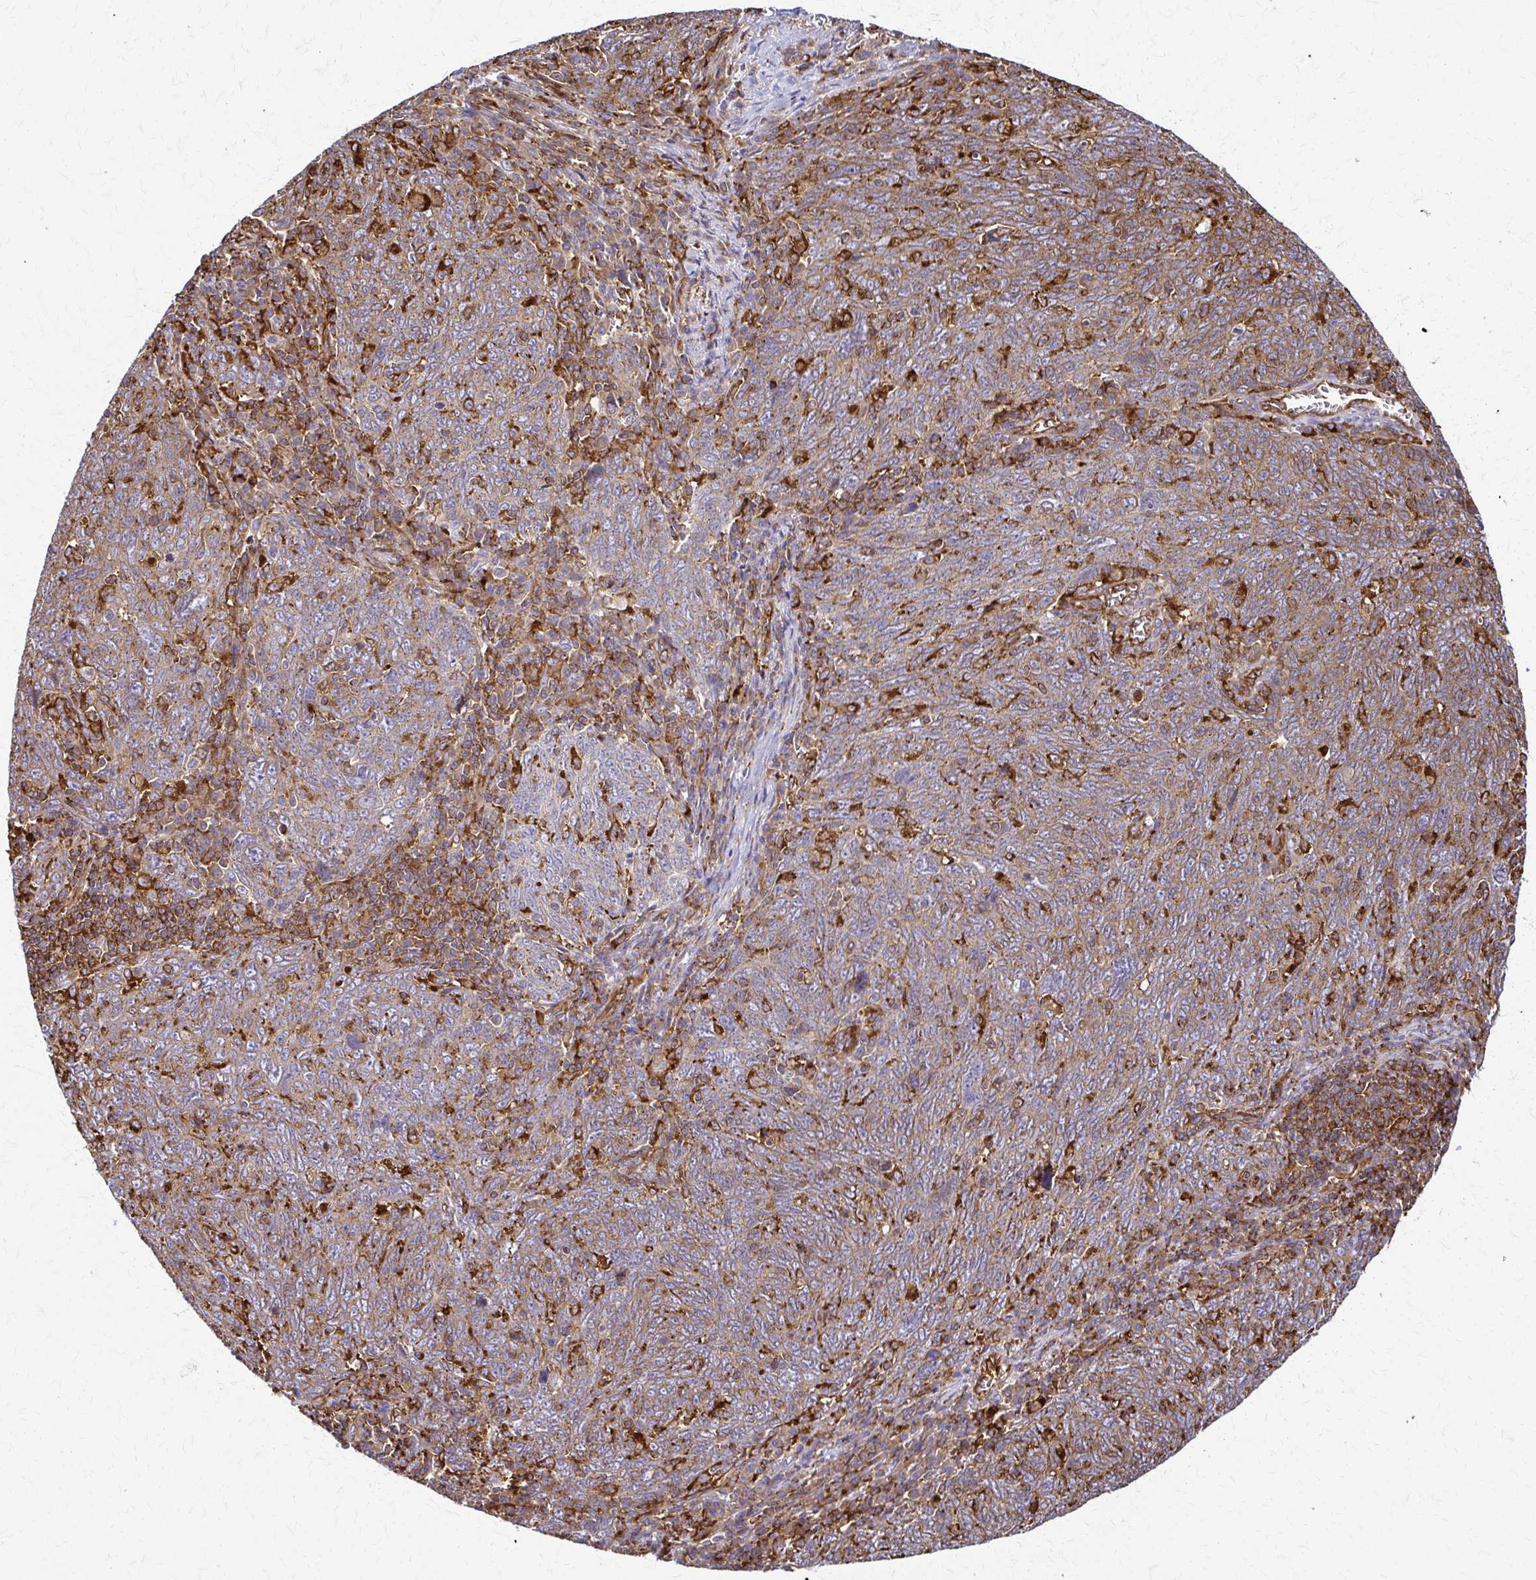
{"staining": {"intensity": "moderate", "quantity": ">75%", "location": "cytoplasmic/membranous"}, "tissue": "lung cancer", "cell_type": "Tumor cells", "image_type": "cancer", "snomed": [{"axis": "morphology", "description": "Squamous cell carcinoma, NOS"}, {"axis": "topography", "description": "Lung"}], "caption": "Approximately >75% of tumor cells in human lung squamous cell carcinoma show moderate cytoplasmic/membranous protein positivity as visualized by brown immunohistochemical staining.", "gene": "WASF2", "patient": {"sex": "female", "age": 72}}